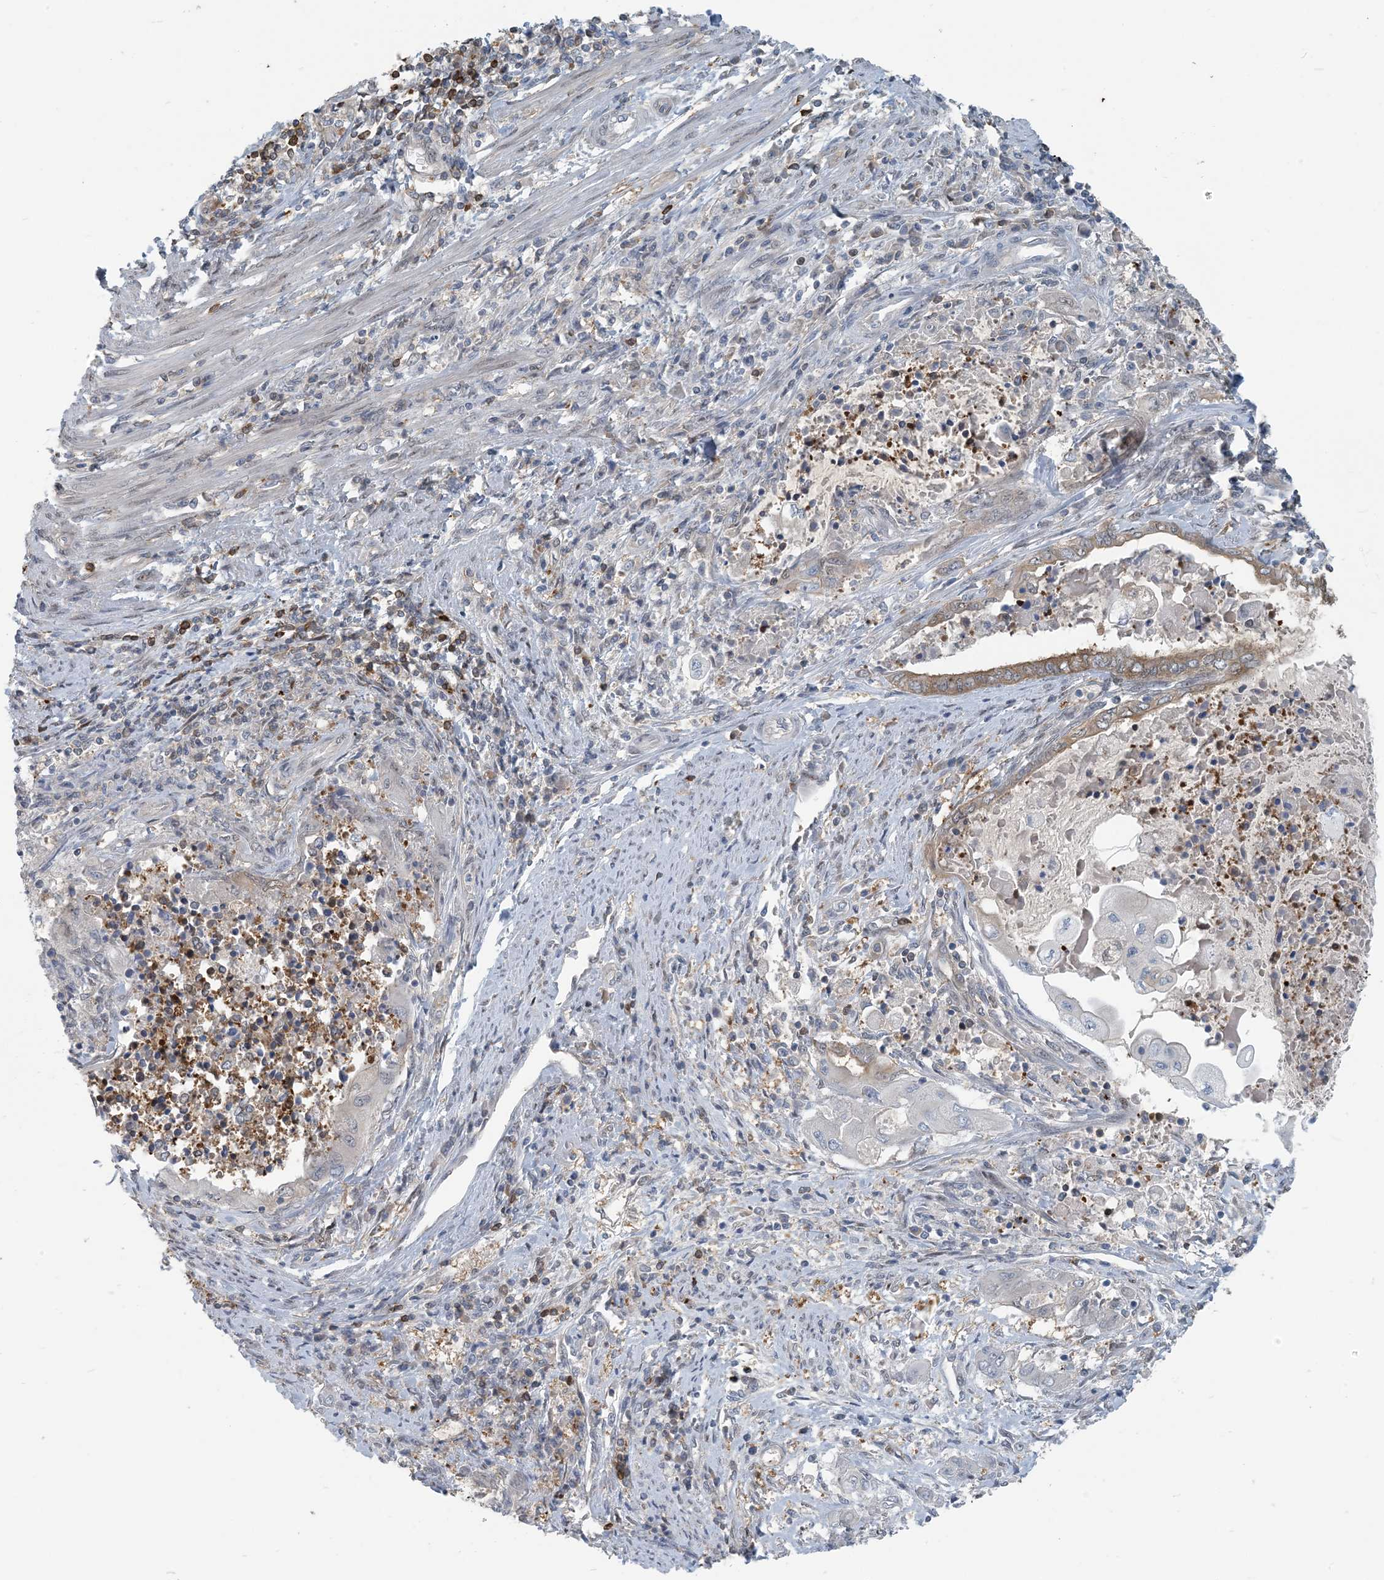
{"staining": {"intensity": "moderate", "quantity": "<25%", "location": "cytoplasmic/membranous"}, "tissue": "endometrial cancer", "cell_type": "Tumor cells", "image_type": "cancer", "snomed": [{"axis": "morphology", "description": "Adenocarcinoma, NOS"}, {"axis": "topography", "description": "Uterus"}, {"axis": "topography", "description": "Endometrium"}], "caption": "Moderate cytoplasmic/membranous positivity is appreciated in approximately <25% of tumor cells in adenocarcinoma (endometrial). (brown staining indicates protein expression, while blue staining denotes nuclei).", "gene": "ZC3H12A", "patient": {"sex": "female", "age": 70}}